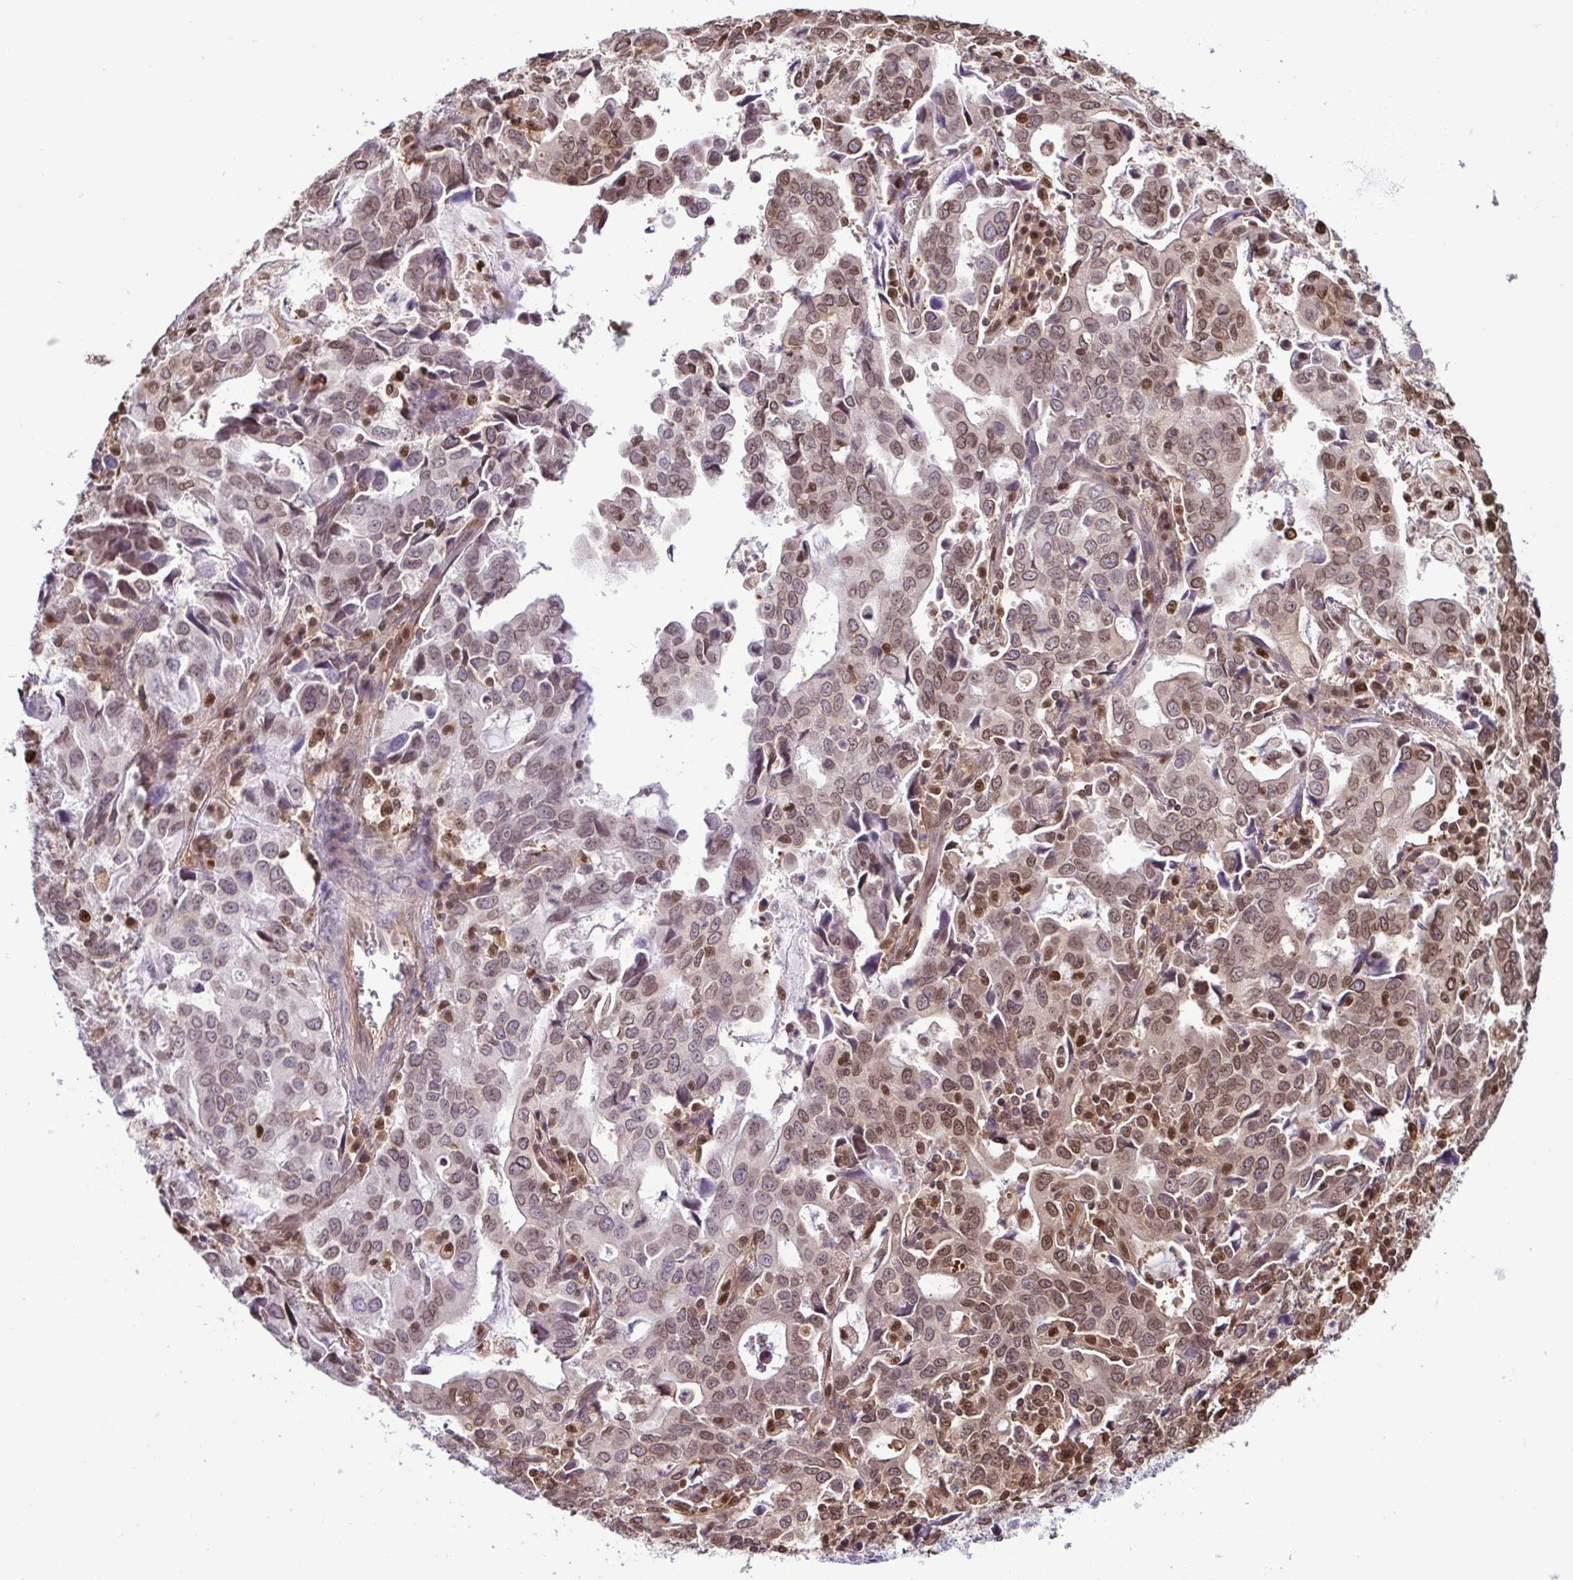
{"staining": {"intensity": "moderate", "quantity": "25%-75%", "location": "nuclear"}, "tissue": "stomach cancer", "cell_type": "Tumor cells", "image_type": "cancer", "snomed": [{"axis": "morphology", "description": "Adenocarcinoma, NOS"}, {"axis": "topography", "description": "Stomach, upper"}], "caption": "A medium amount of moderate nuclear staining is present in approximately 25%-75% of tumor cells in stomach cancer (adenocarcinoma) tissue. Ihc stains the protein in brown and the nuclei are stained blue.", "gene": "PSMB9", "patient": {"sex": "male", "age": 85}}